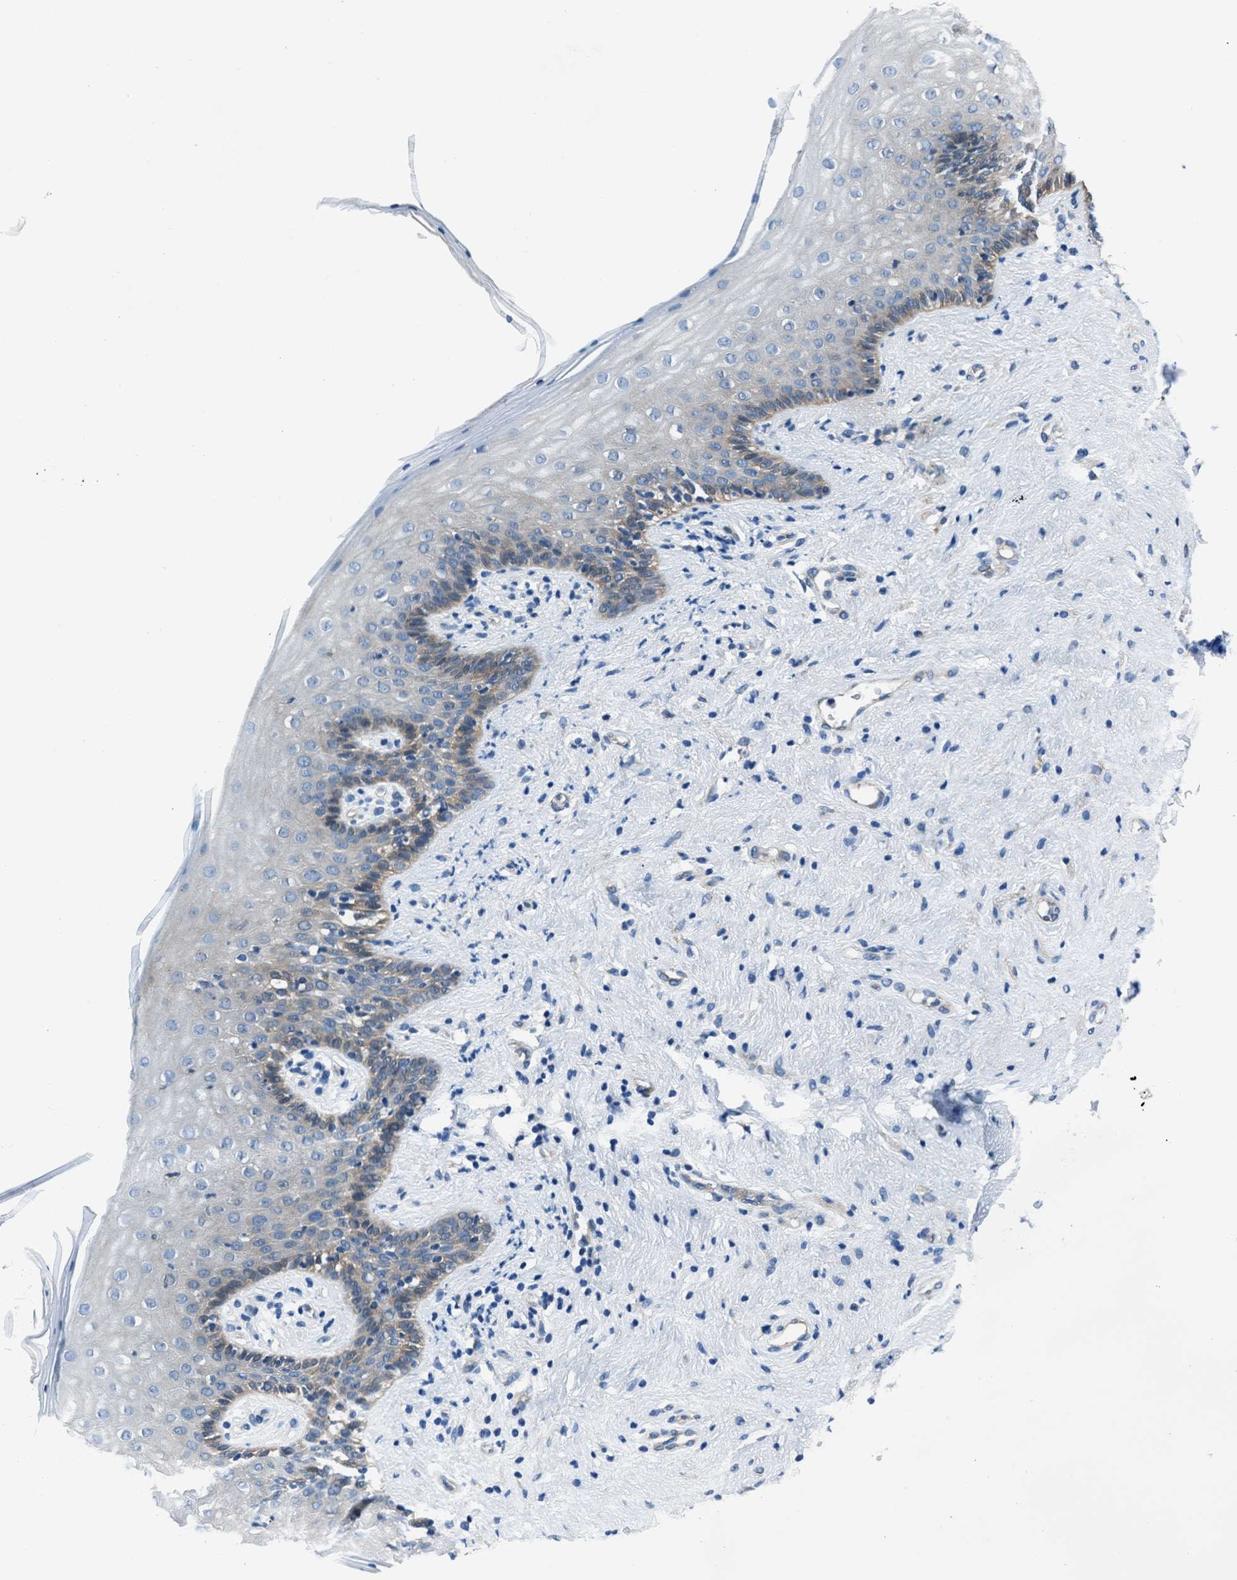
{"staining": {"intensity": "weak", "quantity": "<25%", "location": "cytoplasmic/membranous"}, "tissue": "vagina", "cell_type": "Squamous epithelial cells", "image_type": "normal", "snomed": [{"axis": "morphology", "description": "Normal tissue, NOS"}, {"axis": "topography", "description": "Vagina"}], "caption": "Immunohistochemistry (IHC) image of benign human vagina stained for a protein (brown), which displays no positivity in squamous epithelial cells.", "gene": "SLC38A6", "patient": {"sex": "female", "age": 44}}